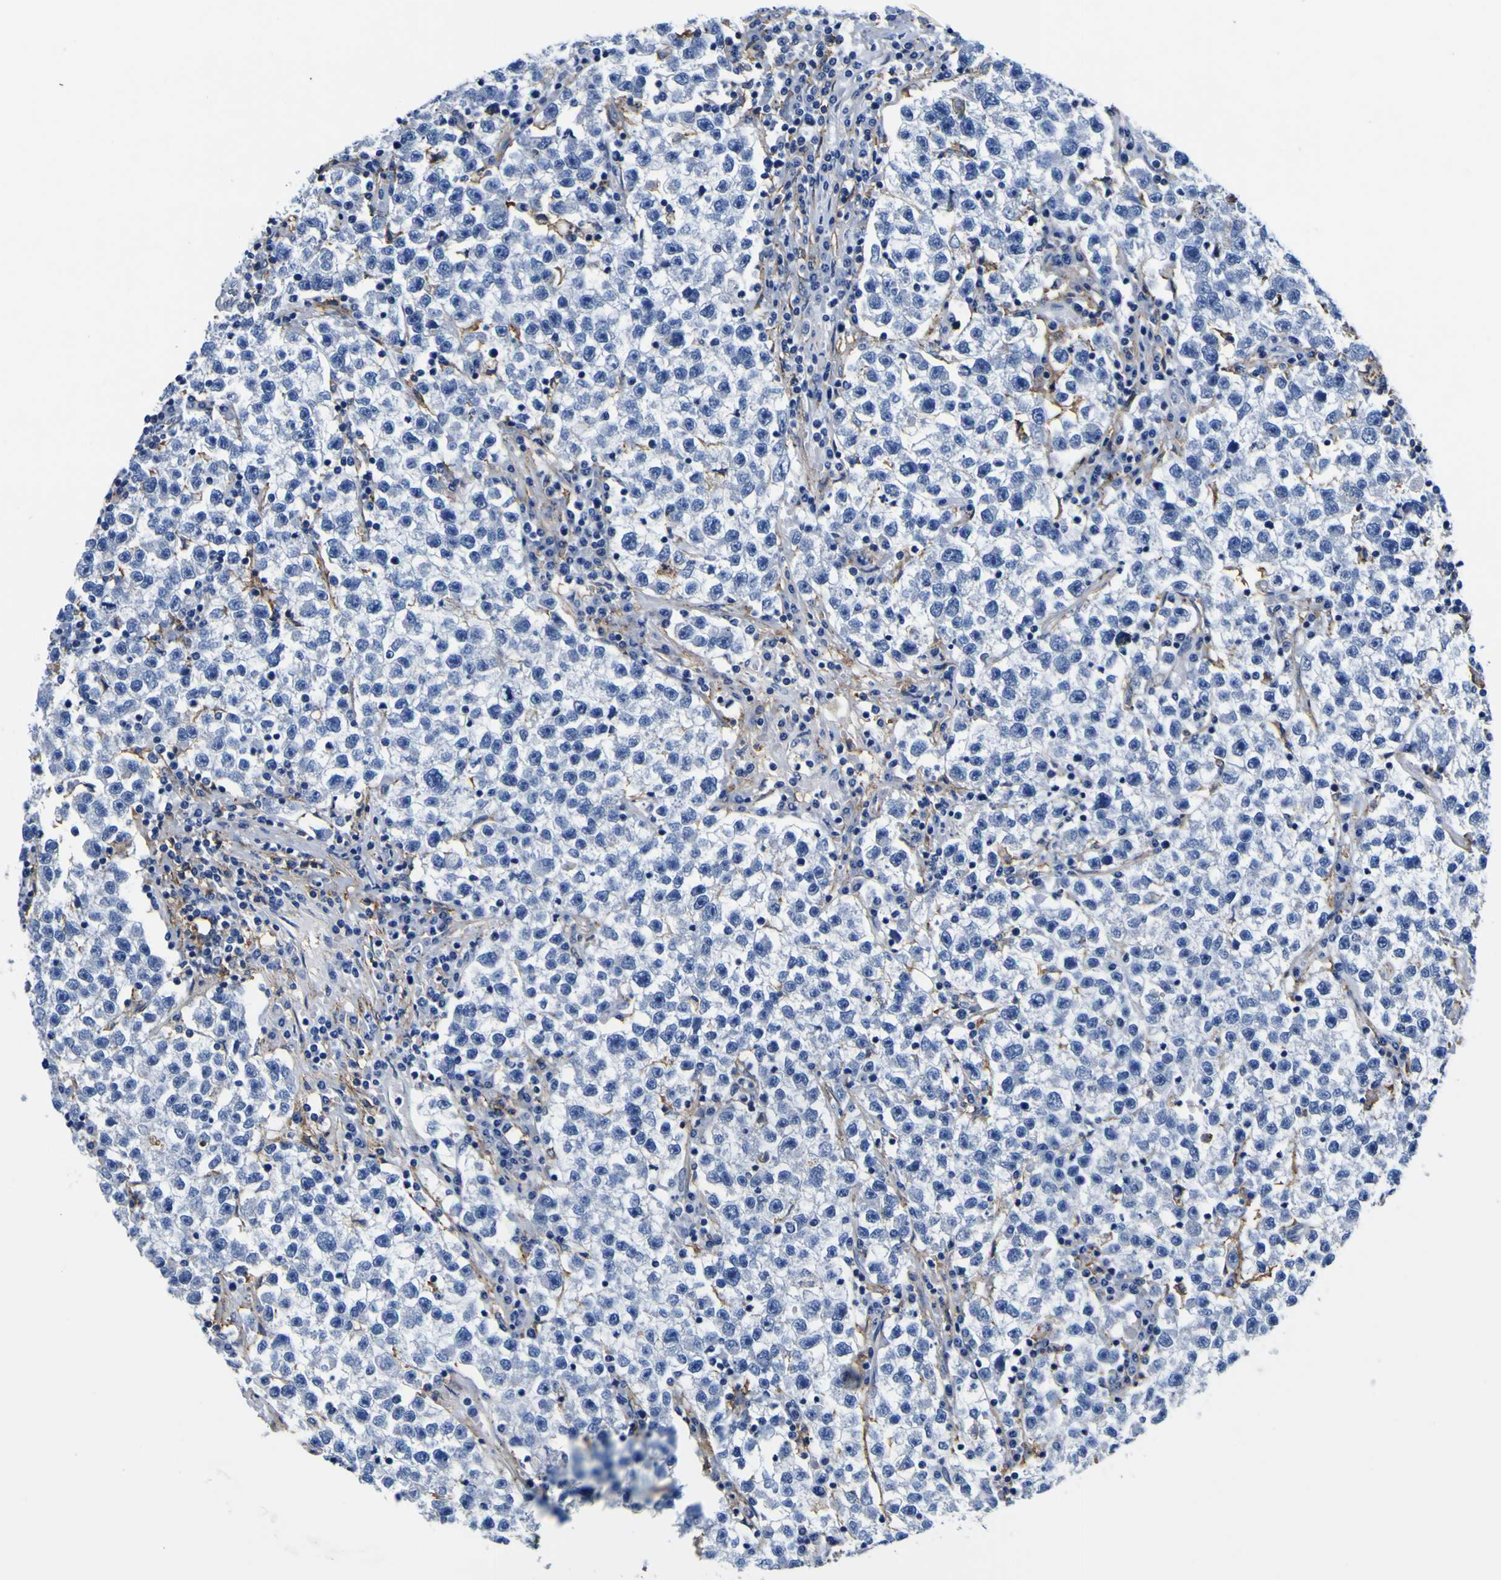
{"staining": {"intensity": "negative", "quantity": "none", "location": "none"}, "tissue": "testis cancer", "cell_type": "Tumor cells", "image_type": "cancer", "snomed": [{"axis": "morphology", "description": "Seminoma, NOS"}, {"axis": "topography", "description": "Testis"}], "caption": "Testis cancer (seminoma) was stained to show a protein in brown. There is no significant expression in tumor cells.", "gene": "PXDN", "patient": {"sex": "male", "age": 22}}